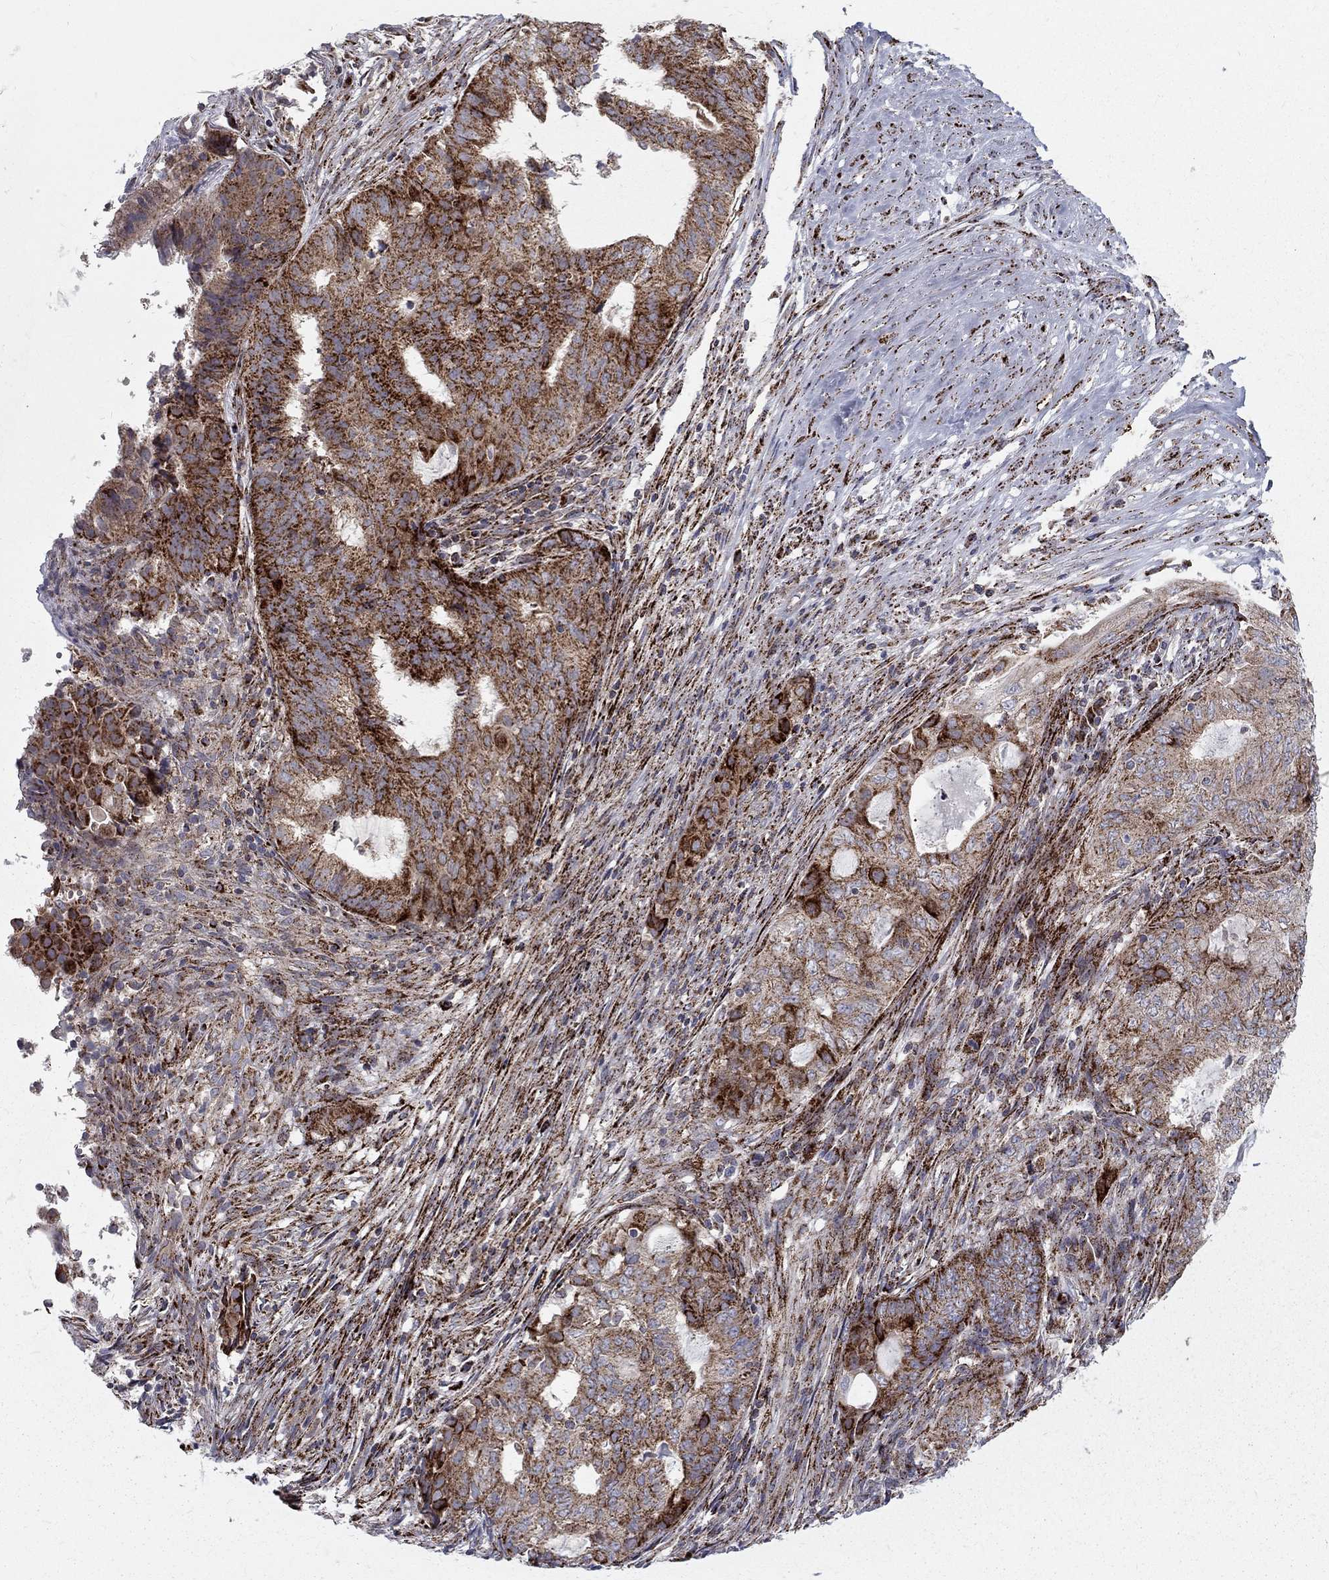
{"staining": {"intensity": "strong", "quantity": ">75%", "location": "cytoplasmic/membranous"}, "tissue": "endometrial cancer", "cell_type": "Tumor cells", "image_type": "cancer", "snomed": [{"axis": "morphology", "description": "Adenocarcinoma, NOS"}, {"axis": "topography", "description": "Endometrium"}], "caption": "Immunohistochemical staining of endometrial cancer (adenocarcinoma) demonstrates high levels of strong cytoplasmic/membranous protein positivity in about >75% of tumor cells. (IHC, brightfield microscopy, high magnification).", "gene": "ALDH1B1", "patient": {"sex": "female", "age": 62}}